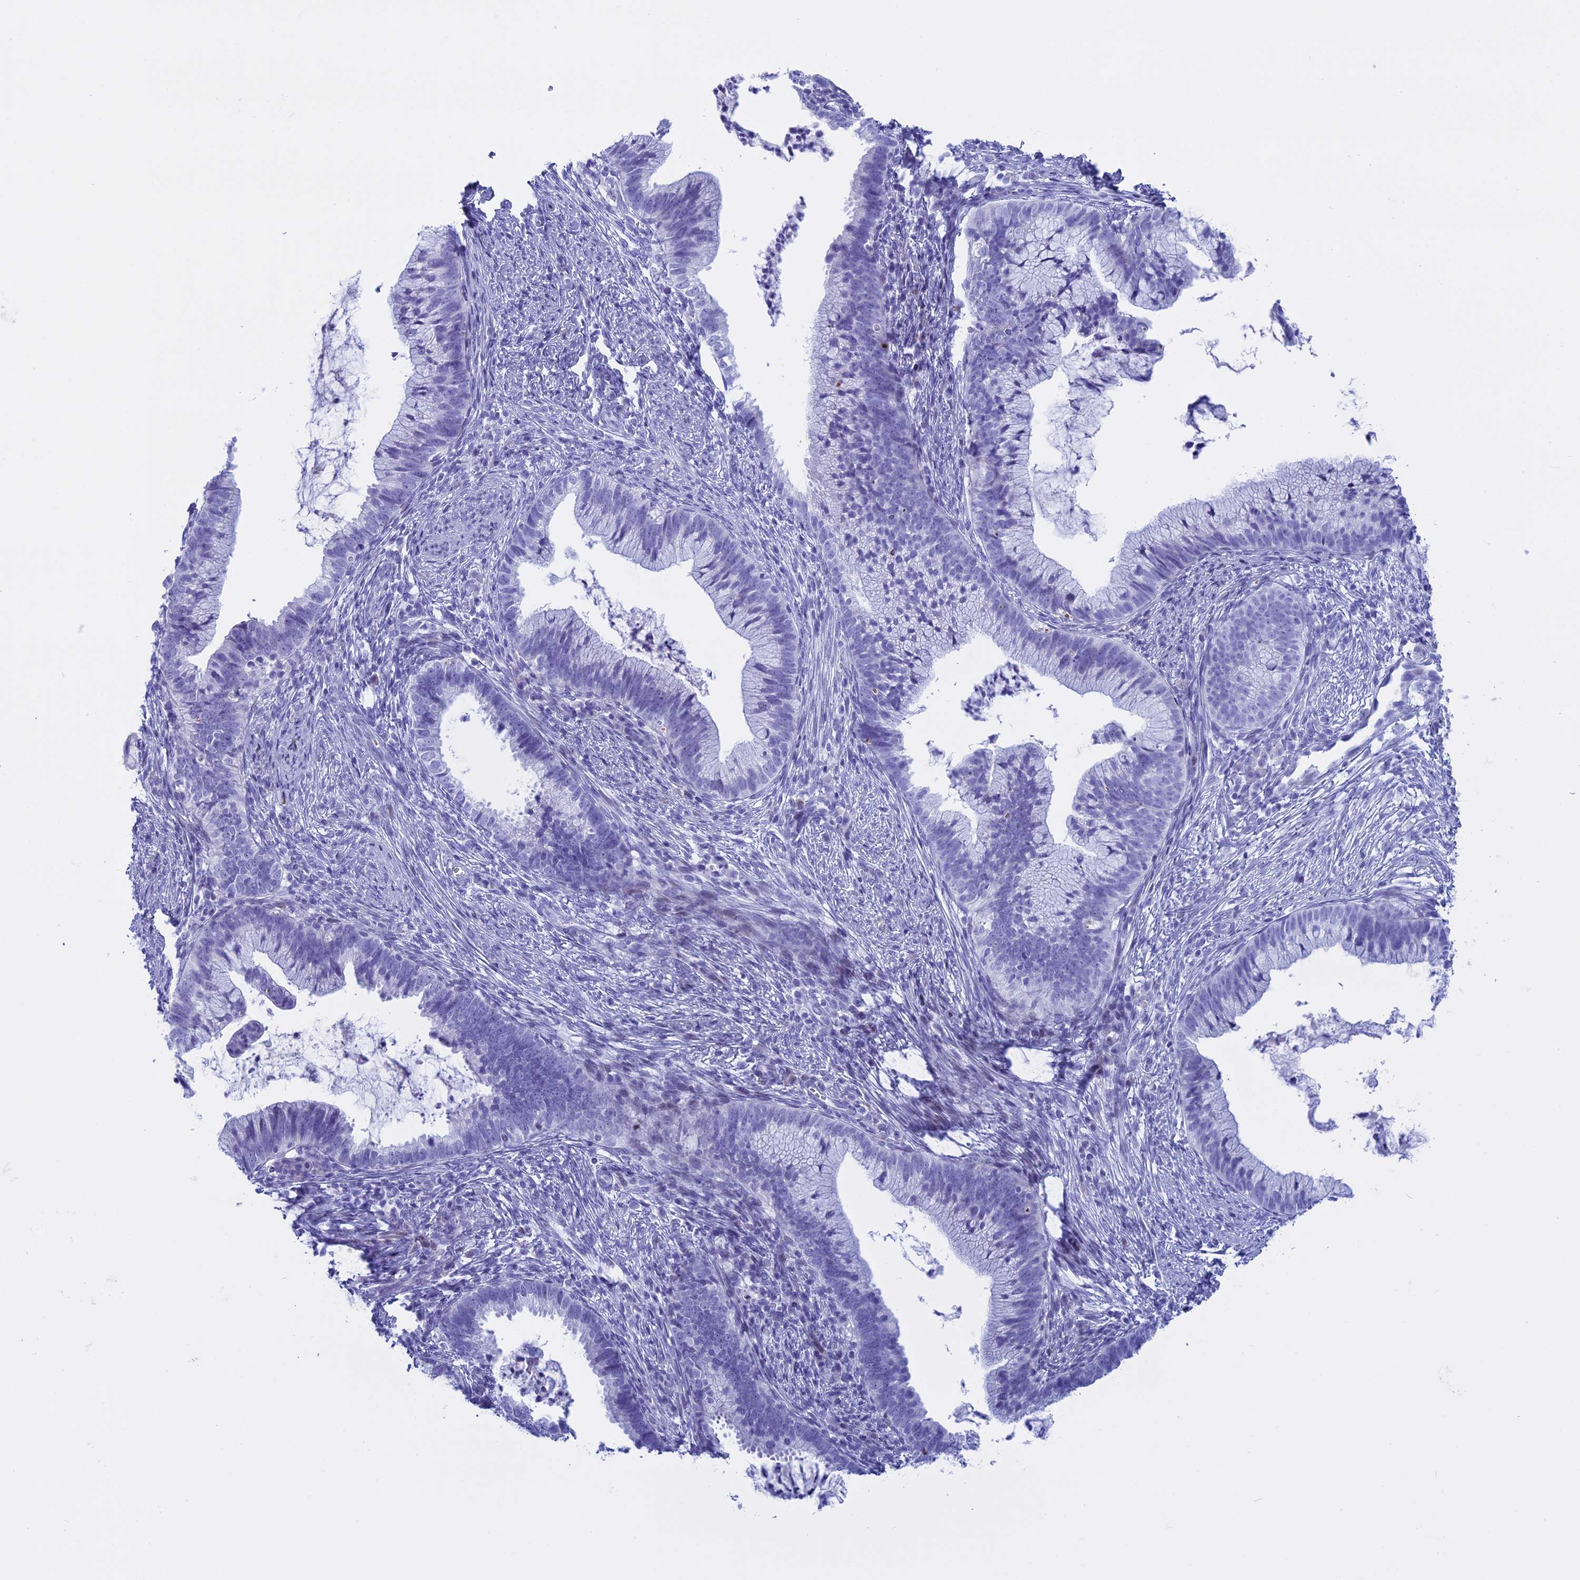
{"staining": {"intensity": "negative", "quantity": "none", "location": "none"}, "tissue": "cervical cancer", "cell_type": "Tumor cells", "image_type": "cancer", "snomed": [{"axis": "morphology", "description": "Adenocarcinoma, NOS"}, {"axis": "topography", "description": "Cervix"}], "caption": "DAB immunohistochemical staining of human cervical cancer shows no significant staining in tumor cells.", "gene": "KCTD21", "patient": {"sex": "female", "age": 36}}